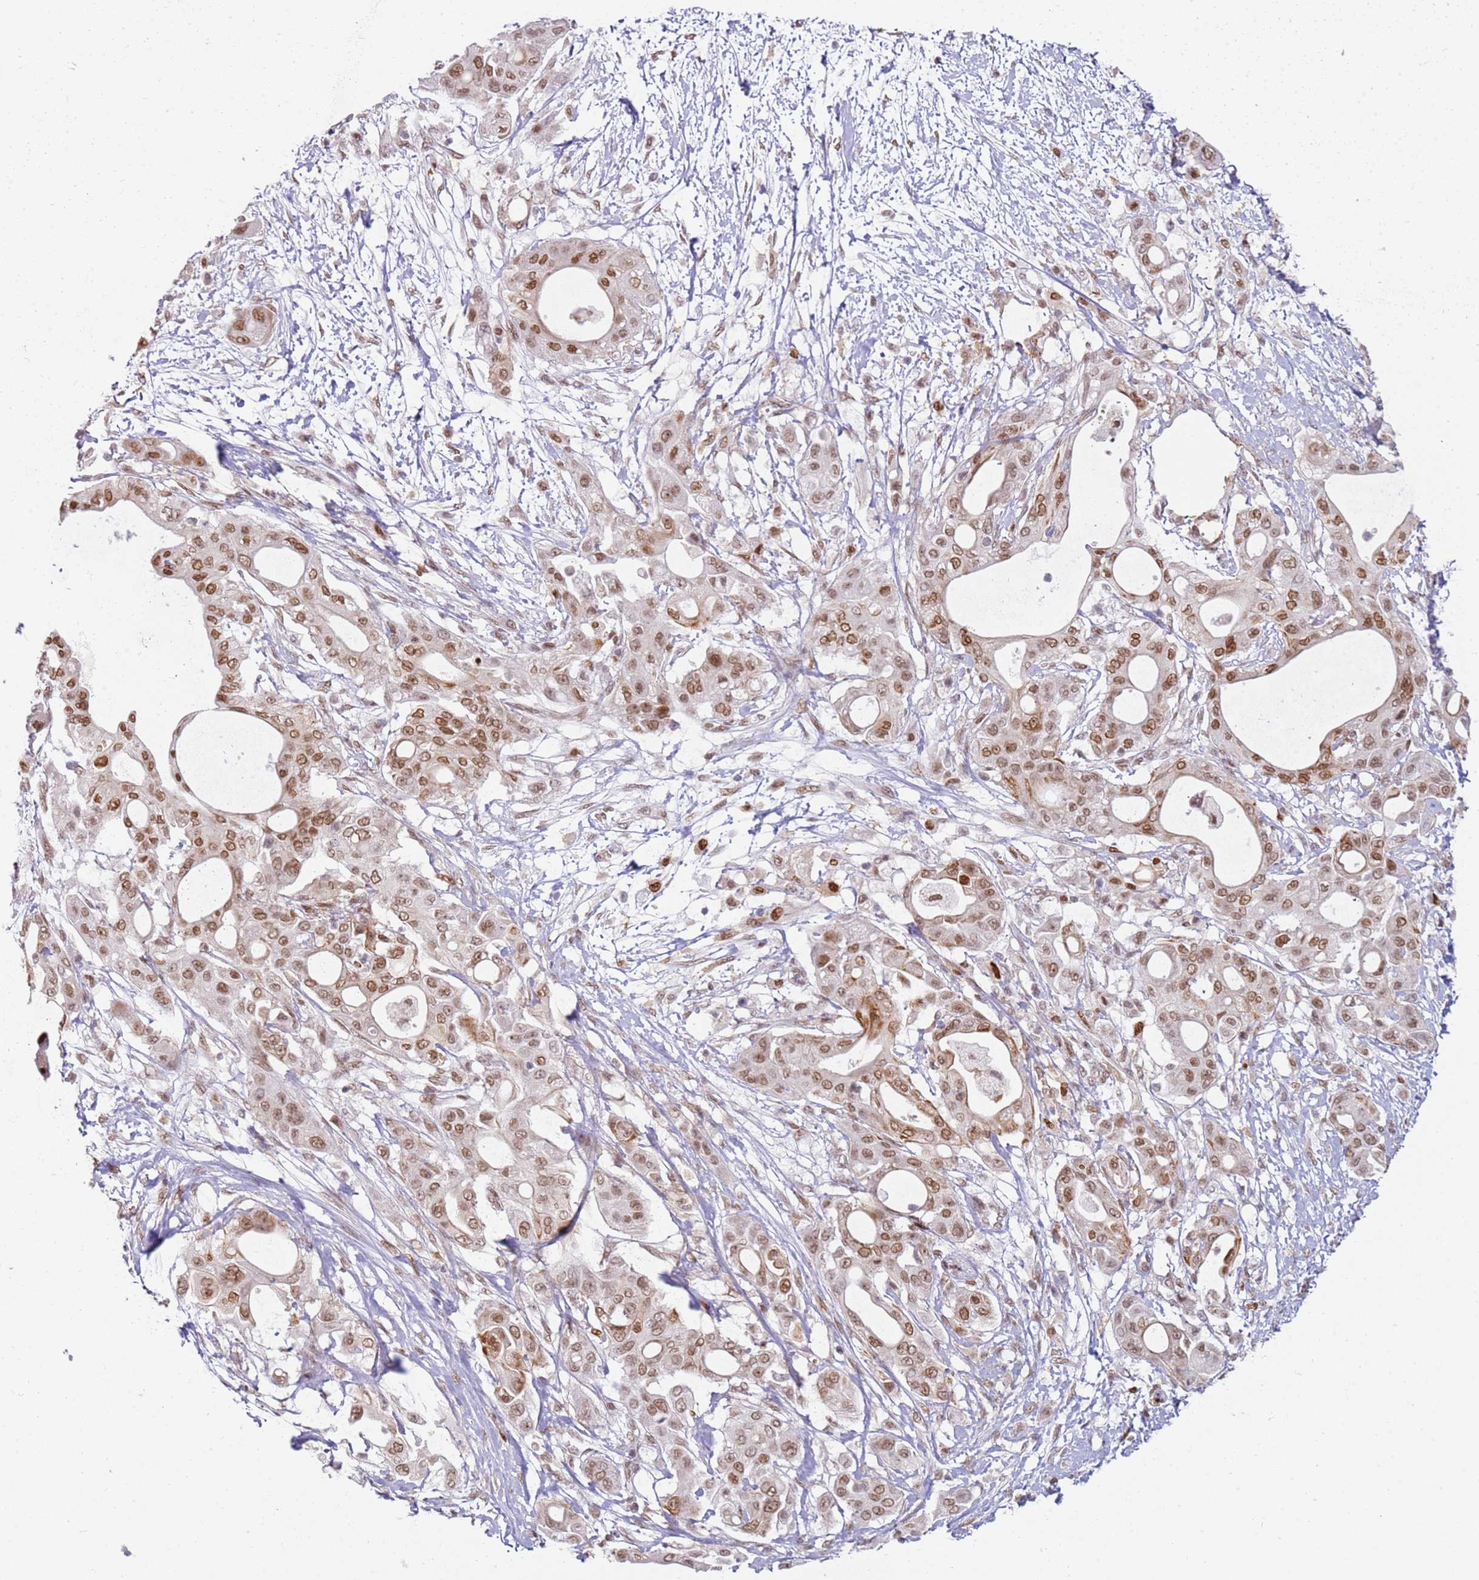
{"staining": {"intensity": "moderate", "quantity": ">75%", "location": "nuclear"}, "tissue": "pancreatic cancer", "cell_type": "Tumor cells", "image_type": "cancer", "snomed": [{"axis": "morphology", "description": "Adenocarcinoma, NOS"}, {"axis": "topography", "description": "Pancreas"}], "caption": "Approximately >75% of tumor cells in human adenocarcinoma (pancreatic) show moderate nuclear protein expression as visualized by brown immunohistochemical staining.", "gene": "PHC2", "patient": {"sex": "male", "age": 68}}